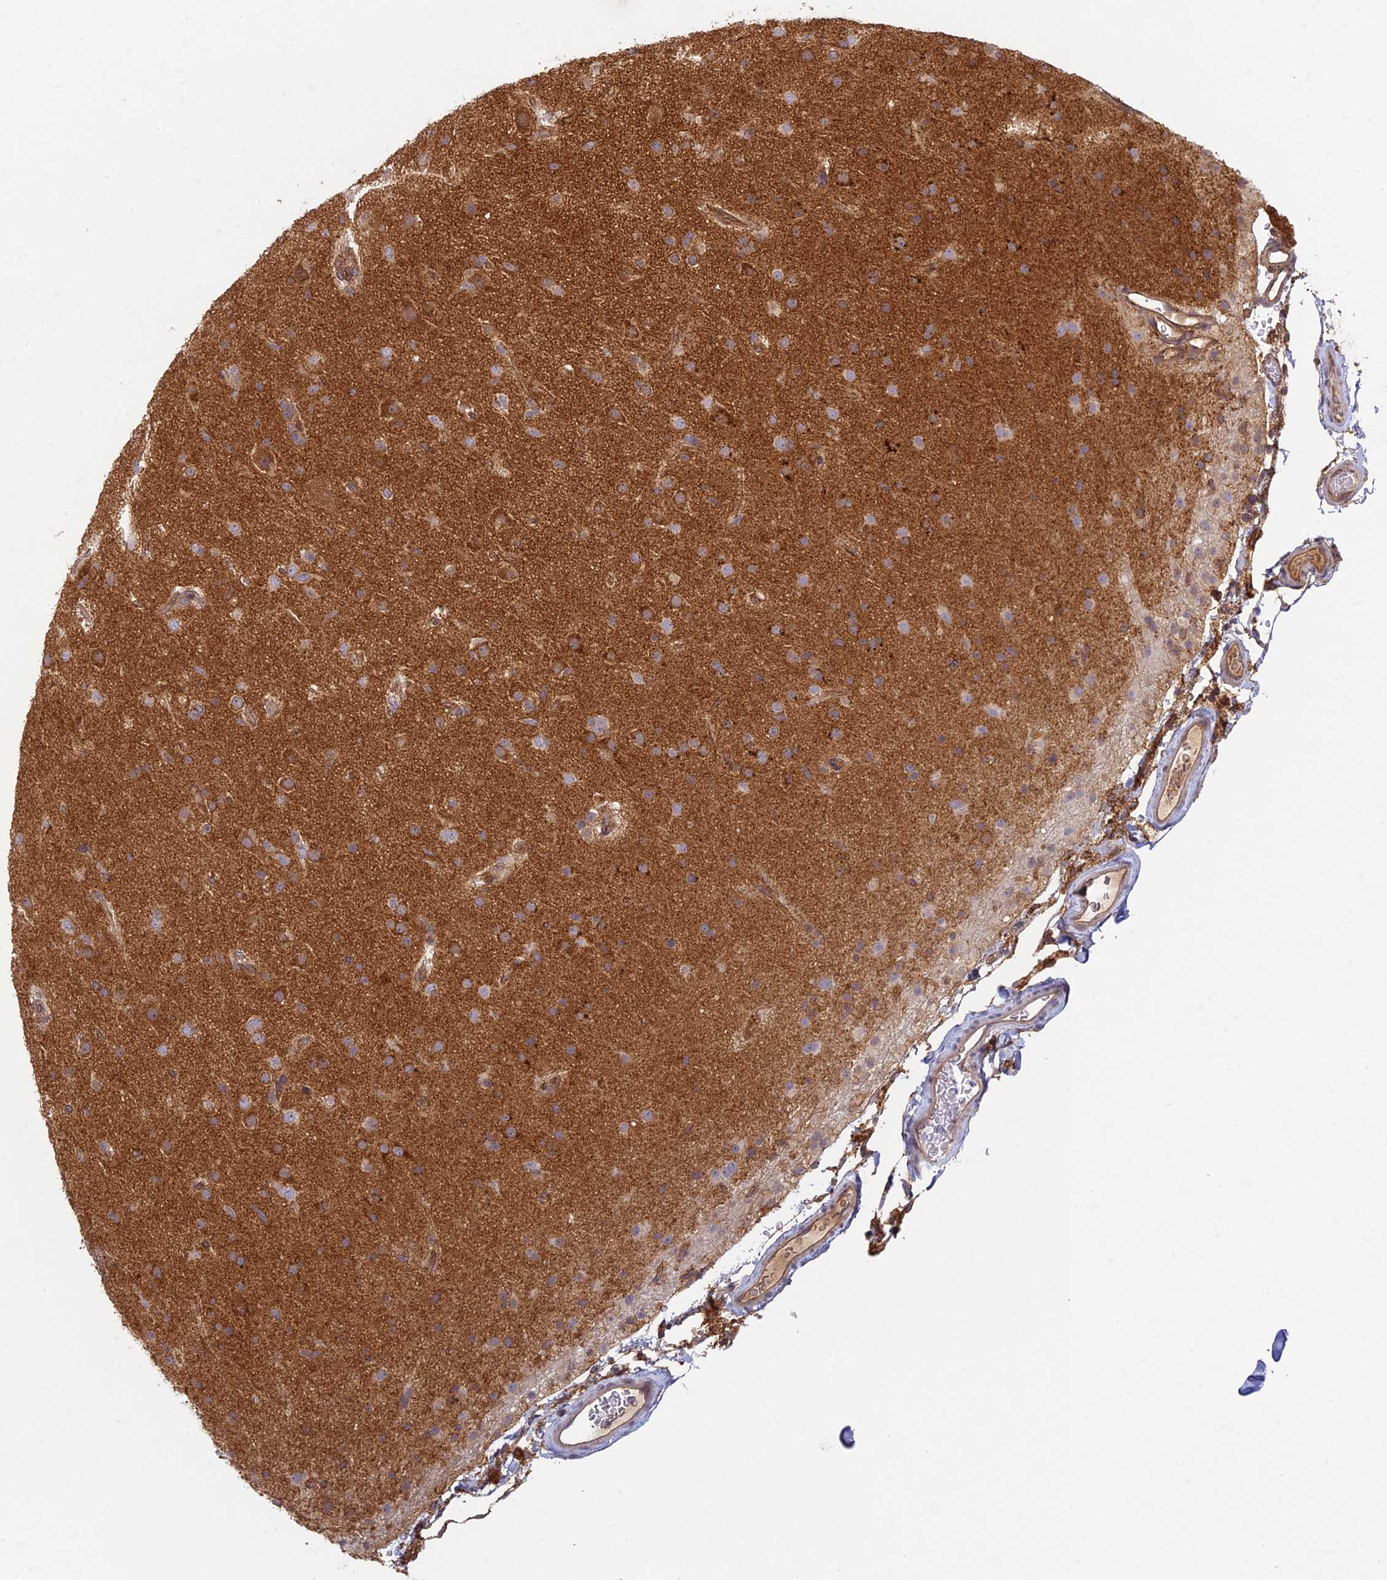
{"staining": {"intensity": "moderate", "quantity": "<25%", "location": "cytoplasmic/membranous"}, "tissue": "glioma", "cell_type": "Tumor cells", "image_type": "cancer", "snomed": [{"axis": "morphology", "description": "Glioma, malignant, Low grade"}, {"axis": "topography", "description": "Brain"}], "caption": "Low-grade glioma (malignant) tissue demonstrates moderate cytoplasmic/membranous expression in about <25% of tumor cells The protein of interest is shown in brown color, while the nuclei are stained blue.", "gene": "TCF25", "patient": {"sex": "male", "age": 65}}